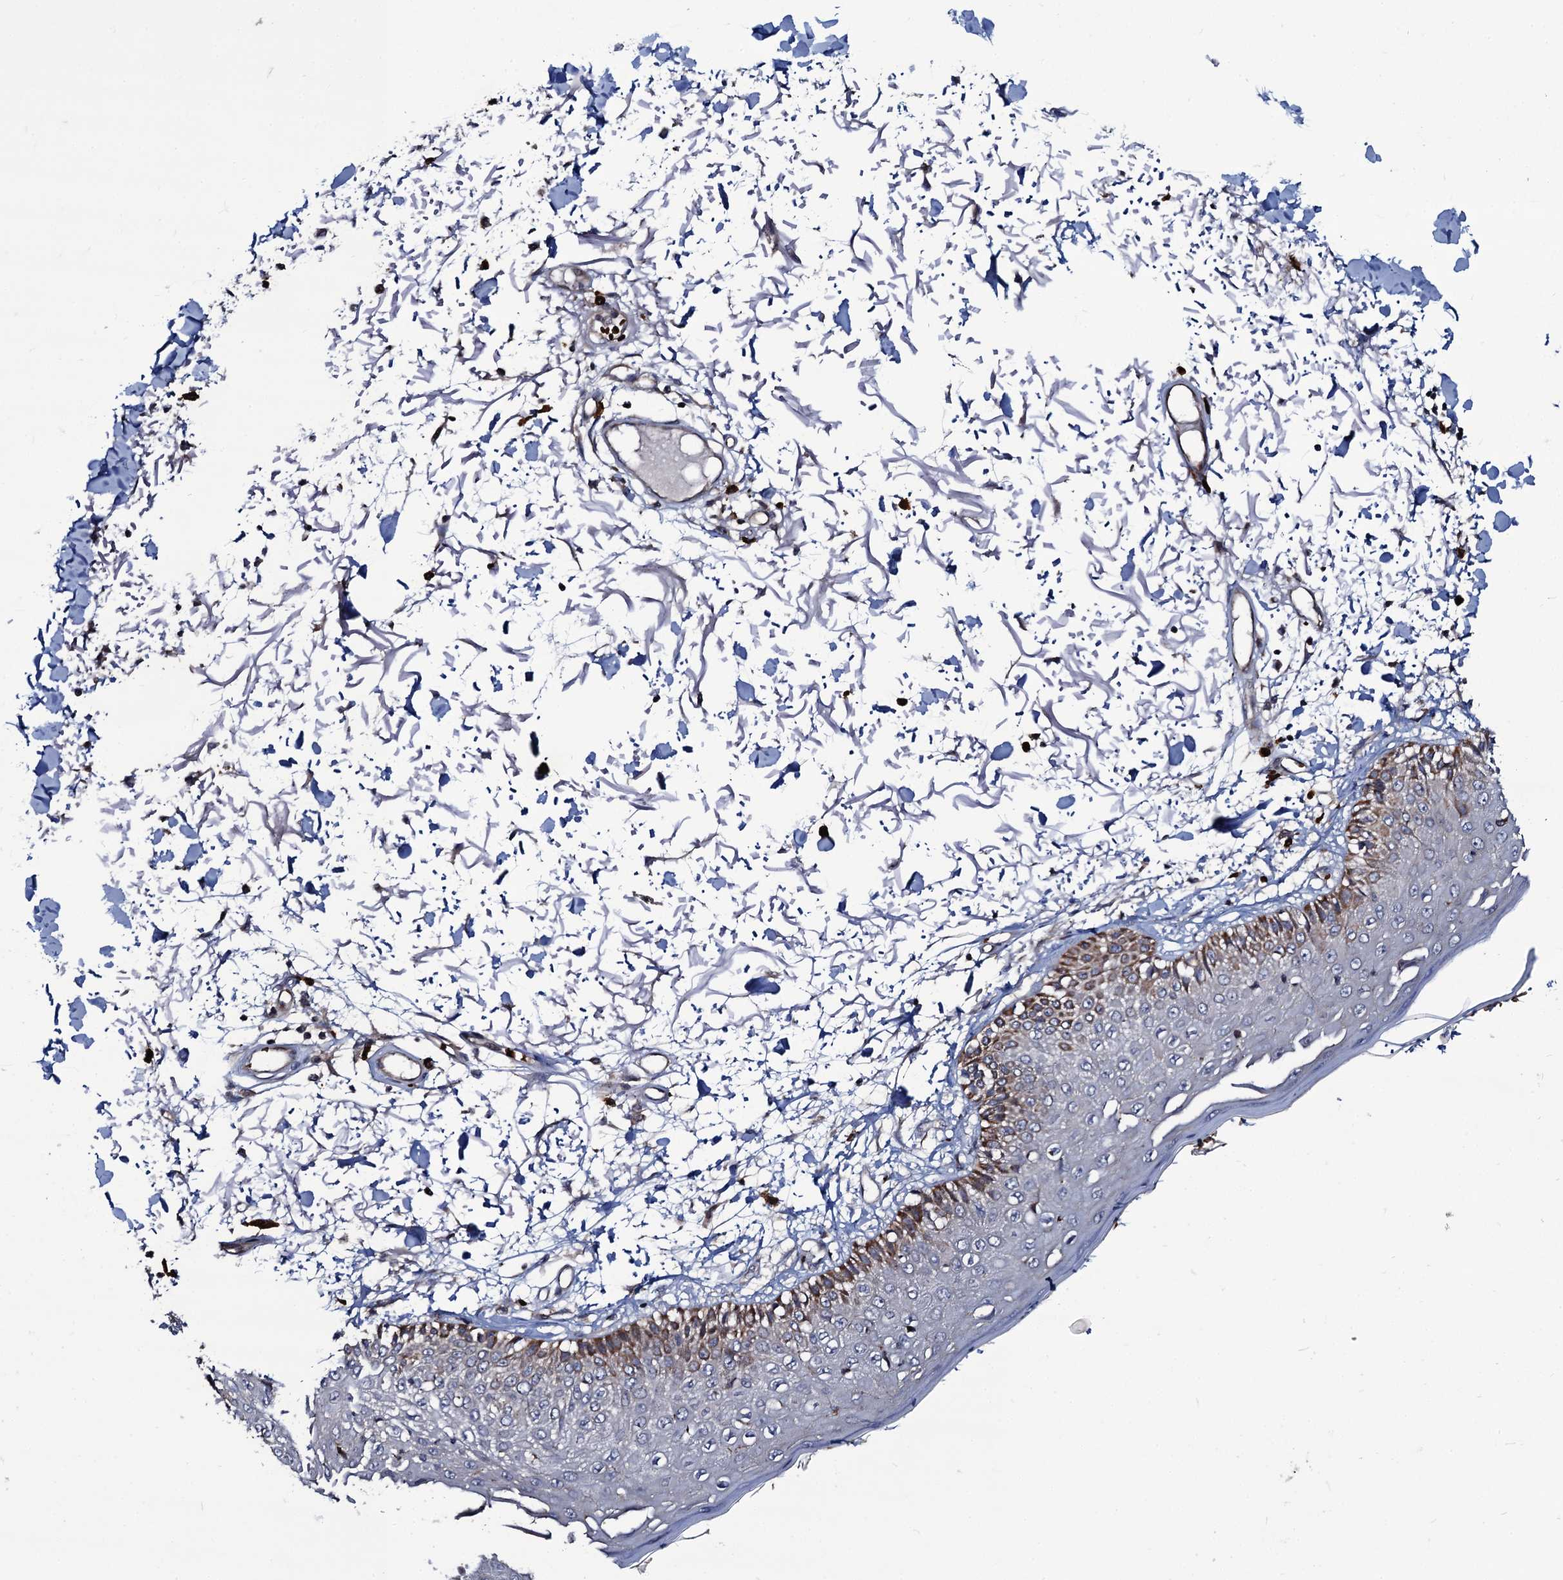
{"staining": {"intensity": "strong", "quantity": ">75%", "location": "cytoplasmic/membranous"}, "tissue": "skin", "cell_type": "Fibroblasts", "image_type": "normal", "snomed": [{"axis": "morphology", "description": "Normal tissue, NOS"}, {"axis": "morphology", "description": "Squamous cell carcinoma, NOS"}, {"axis": "topography", "description": "Skin"}, {"axis": "topography", "description": "Peripheral nerve tissue"}], "caption": "IHC (DAB) staining of benign skin reveals strong cytoplasmic/membranous protein positivity in about >75% of fibroblasts. The staining is performed using DAB brown chromogen to label protein expression. The nuclei are counter-stained blue using hematoxylin.", "gene": "KXD1", "patient": {"sex": "male", "age": 83}}